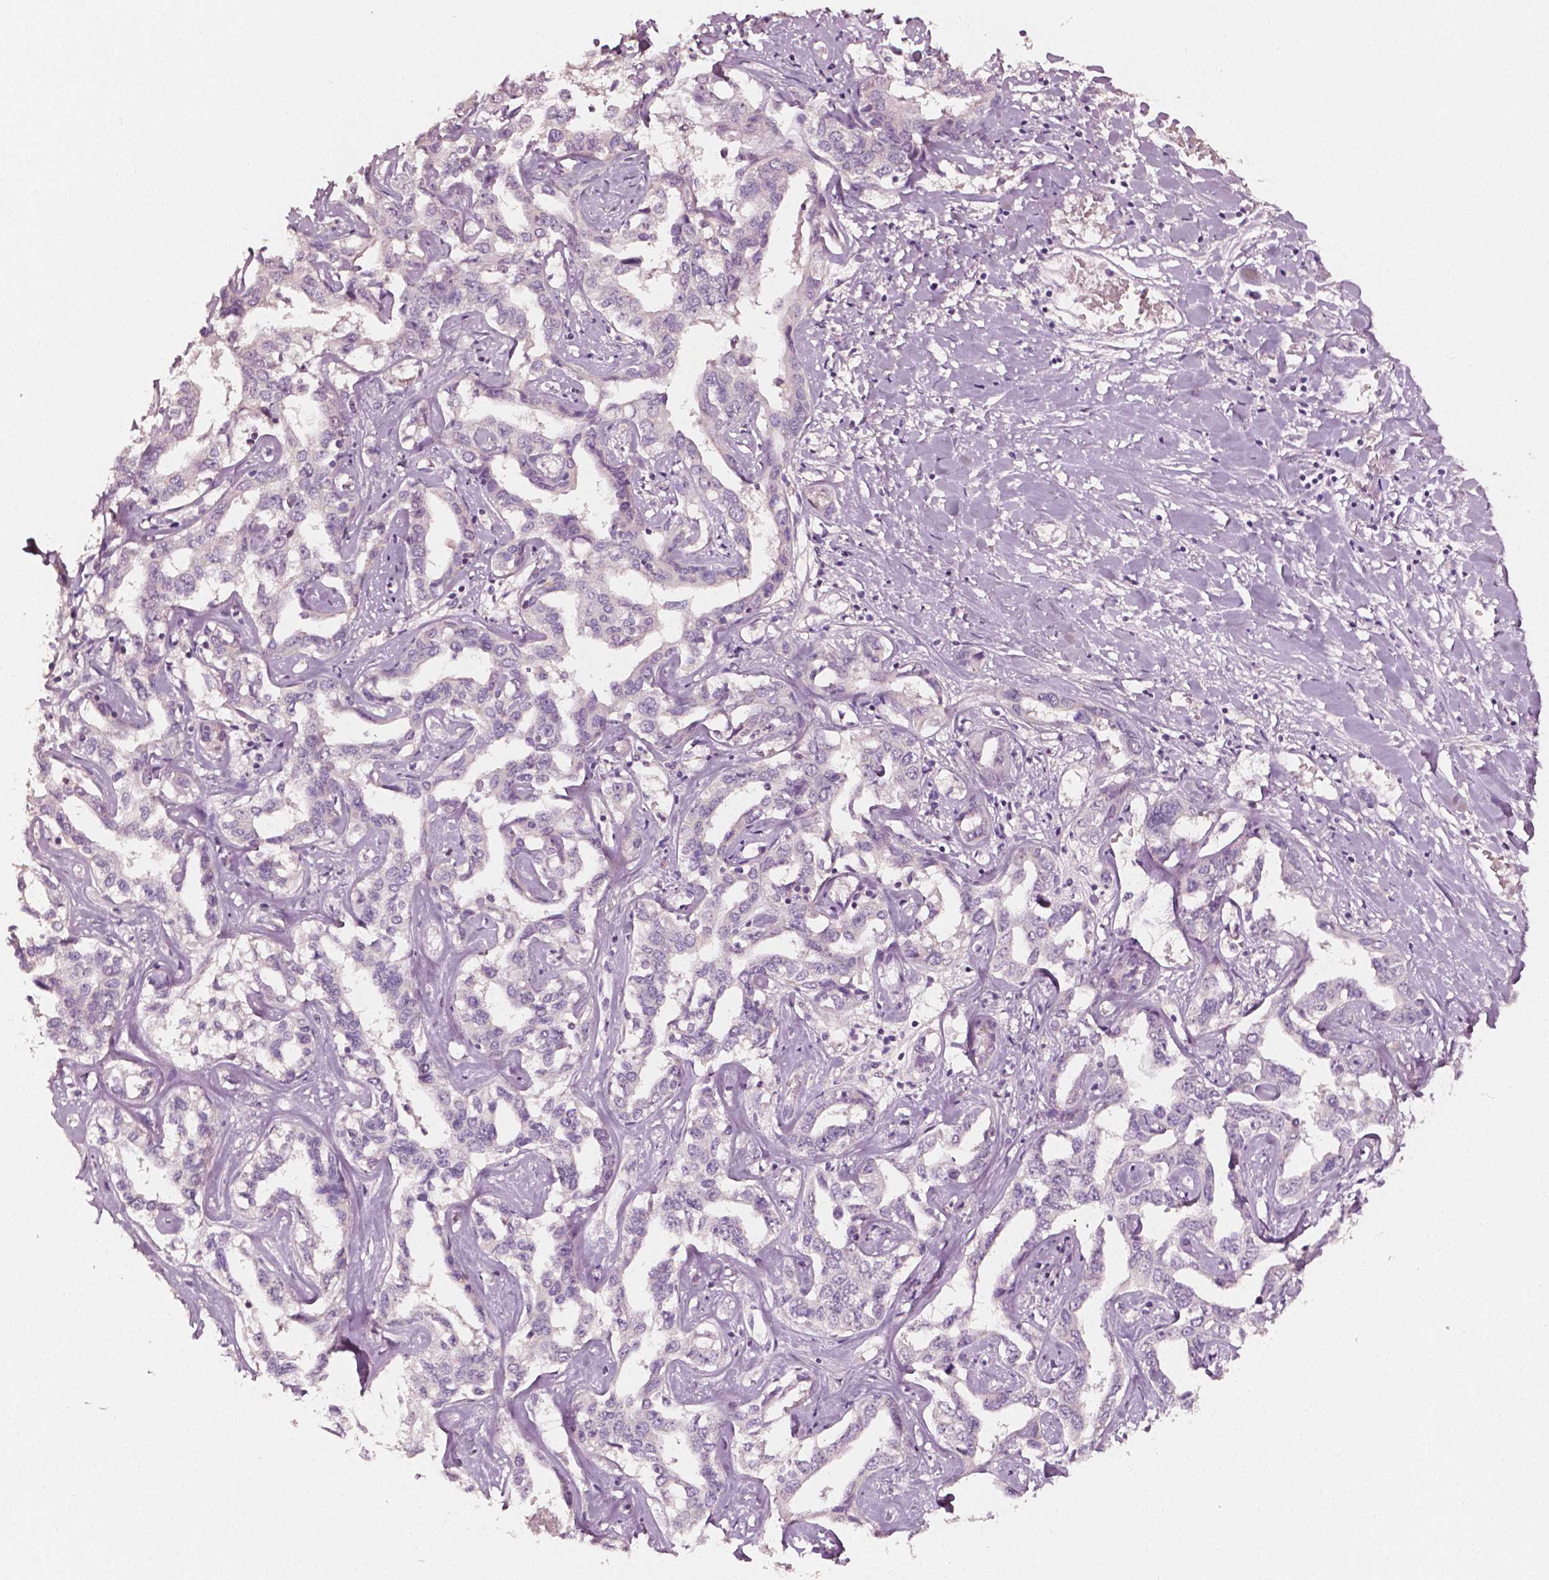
{"staining": {"intensity": "negative", "quantity": "none", "location": "none"}, "tissue": "liver cancer", "cell_type": "Tumor cells", "image_type": "cancer", "snomed": [{"axis": "morphology", "description": "Cholangiocarcinoma"}, {"axis": "topography", "description": "Liver"}], "caption": "Immunohistochemistry image of human cholangiocarcinoma (liver) stained for a protein (brown), which reveals no positivity in tumor cells.", "gene": "PLA2R1", "patient": {"sex": "male", "age": 59}}